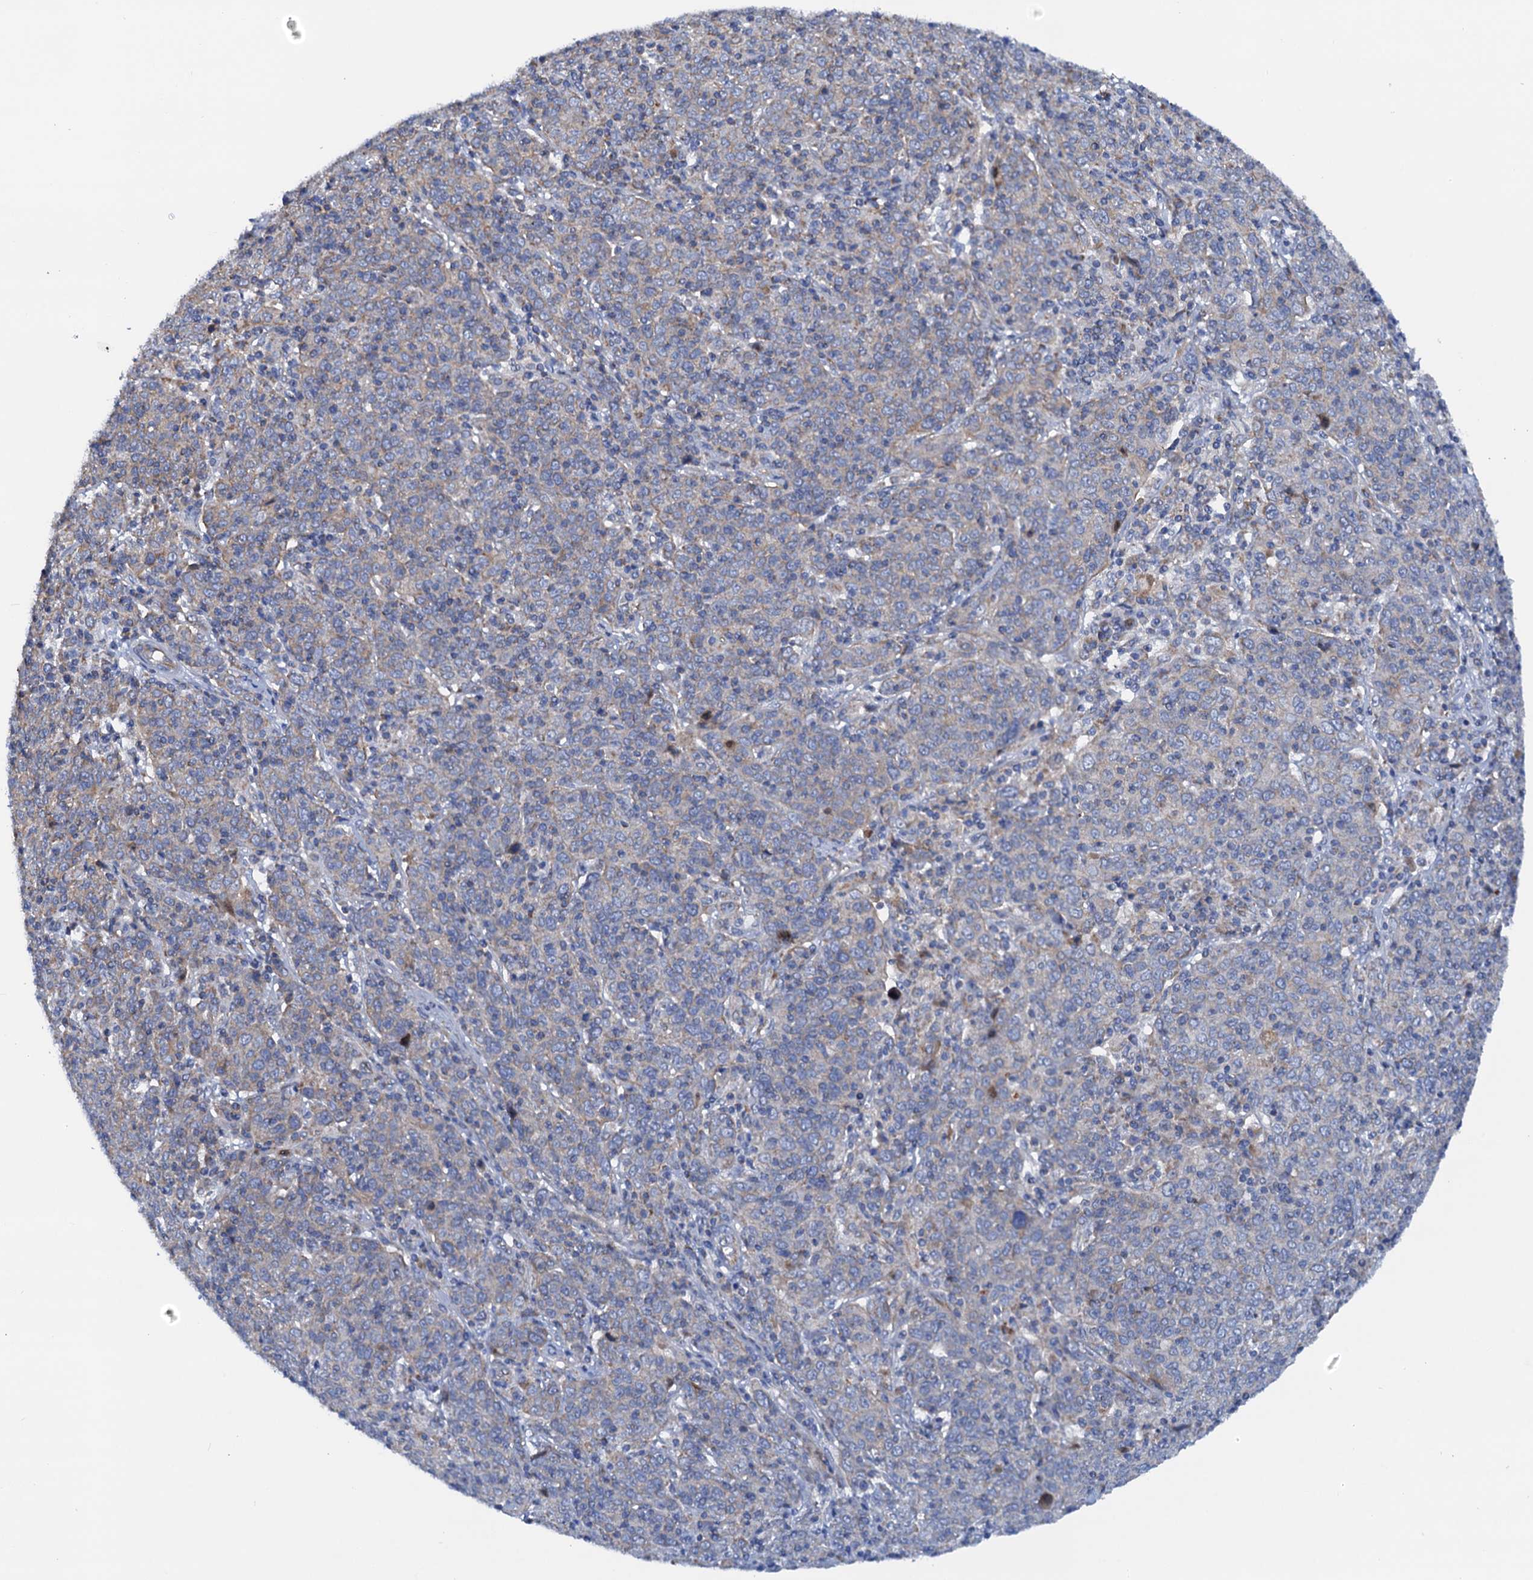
{"staining": {"intensity": "negative", "quantity": "none", "location": "none"}, "tissue": "cervical cancer", "cell_type": "Tumor cells", "image_type": "cancer", "snomed": [{"axis": "morphology", "description": "Squamous cell carcinoma, NOS"}, {"axis": "topography", "description": "Cervix"}], "caption": "Immunohistochemistry micrograph of neoplastic tissue: squamous cell carcinoma (cervical) stained with DAB (3,3'-diaminobenzidine) demonstrates no significant protein positivity in tumor cells.", "gene": "RASSF9", "patient": {"sex": "female", "age": 67}}